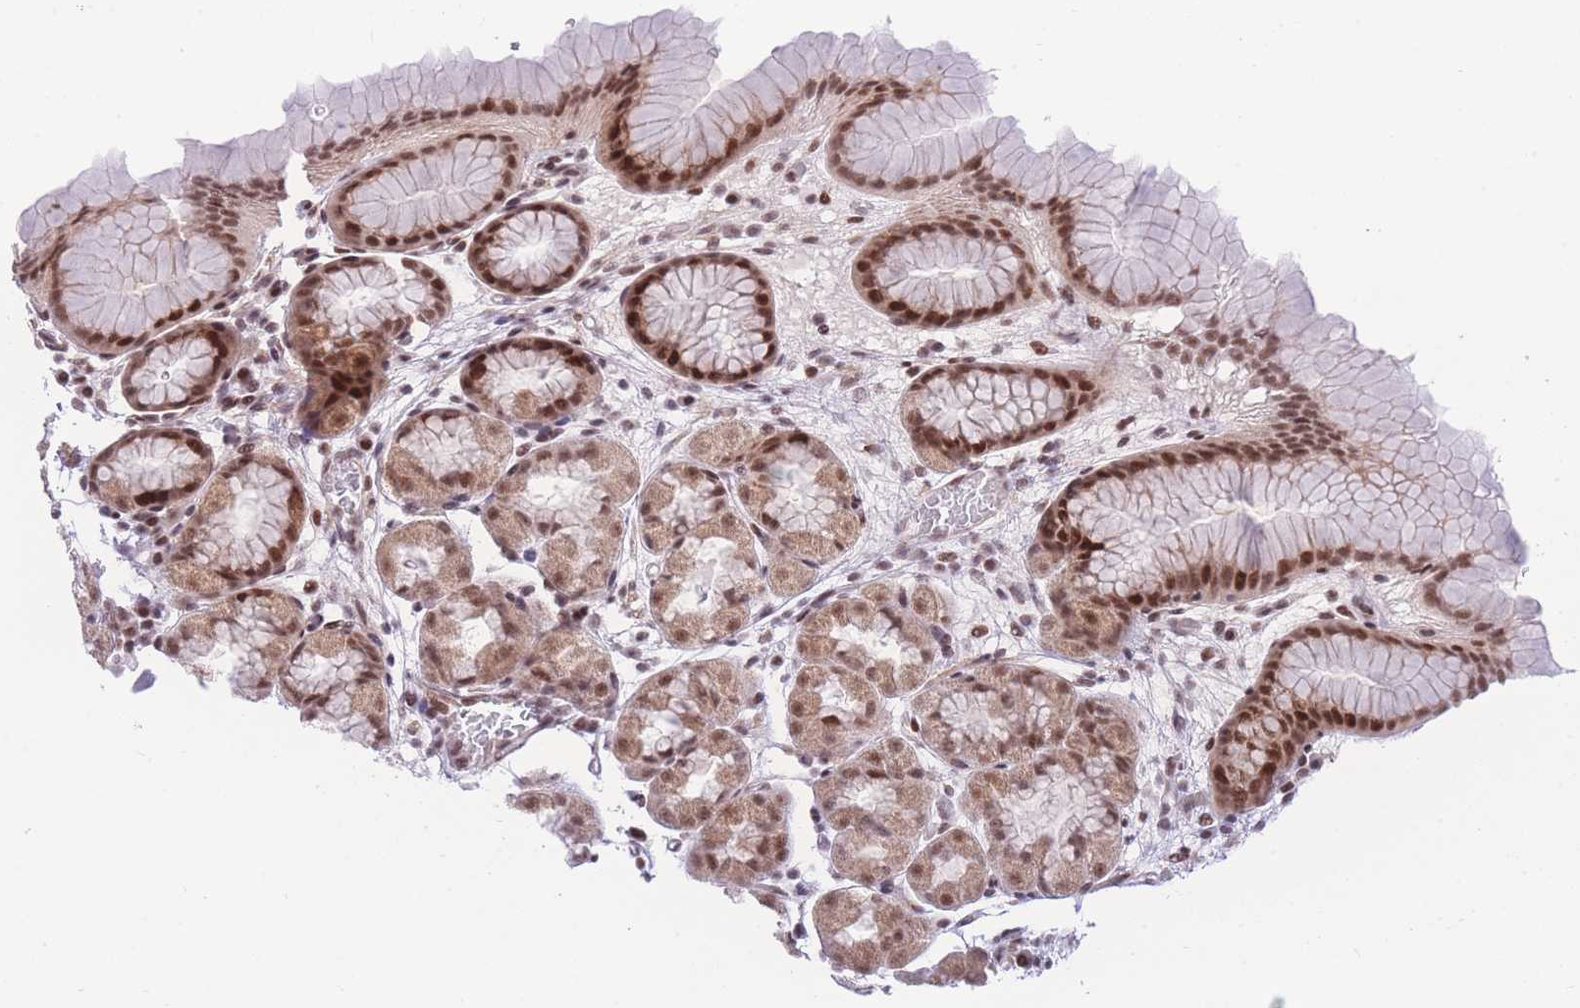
{"staining": {"intensity": "strong", "quantity": "25%-75%", "location": "cytoplasmic/membranous,nuclear"}, "tissue": "stomach", "cell_type": "Glandular cells", "image_type": "normal", "snomed": [{"axis": "morphology", "description": "Normal tissue, NOS"}, {"axis": "topography", "description": "Stomach"}], "caption": "Approximately 25%-75% of glandular cells in normal human stomach show strong cytoplasmic/membranous,nuclear protein staining as visualized by brown immunohistochemical staining.", "gene": "PCIF1", "patient": {"sex": "male", "age": 42}}